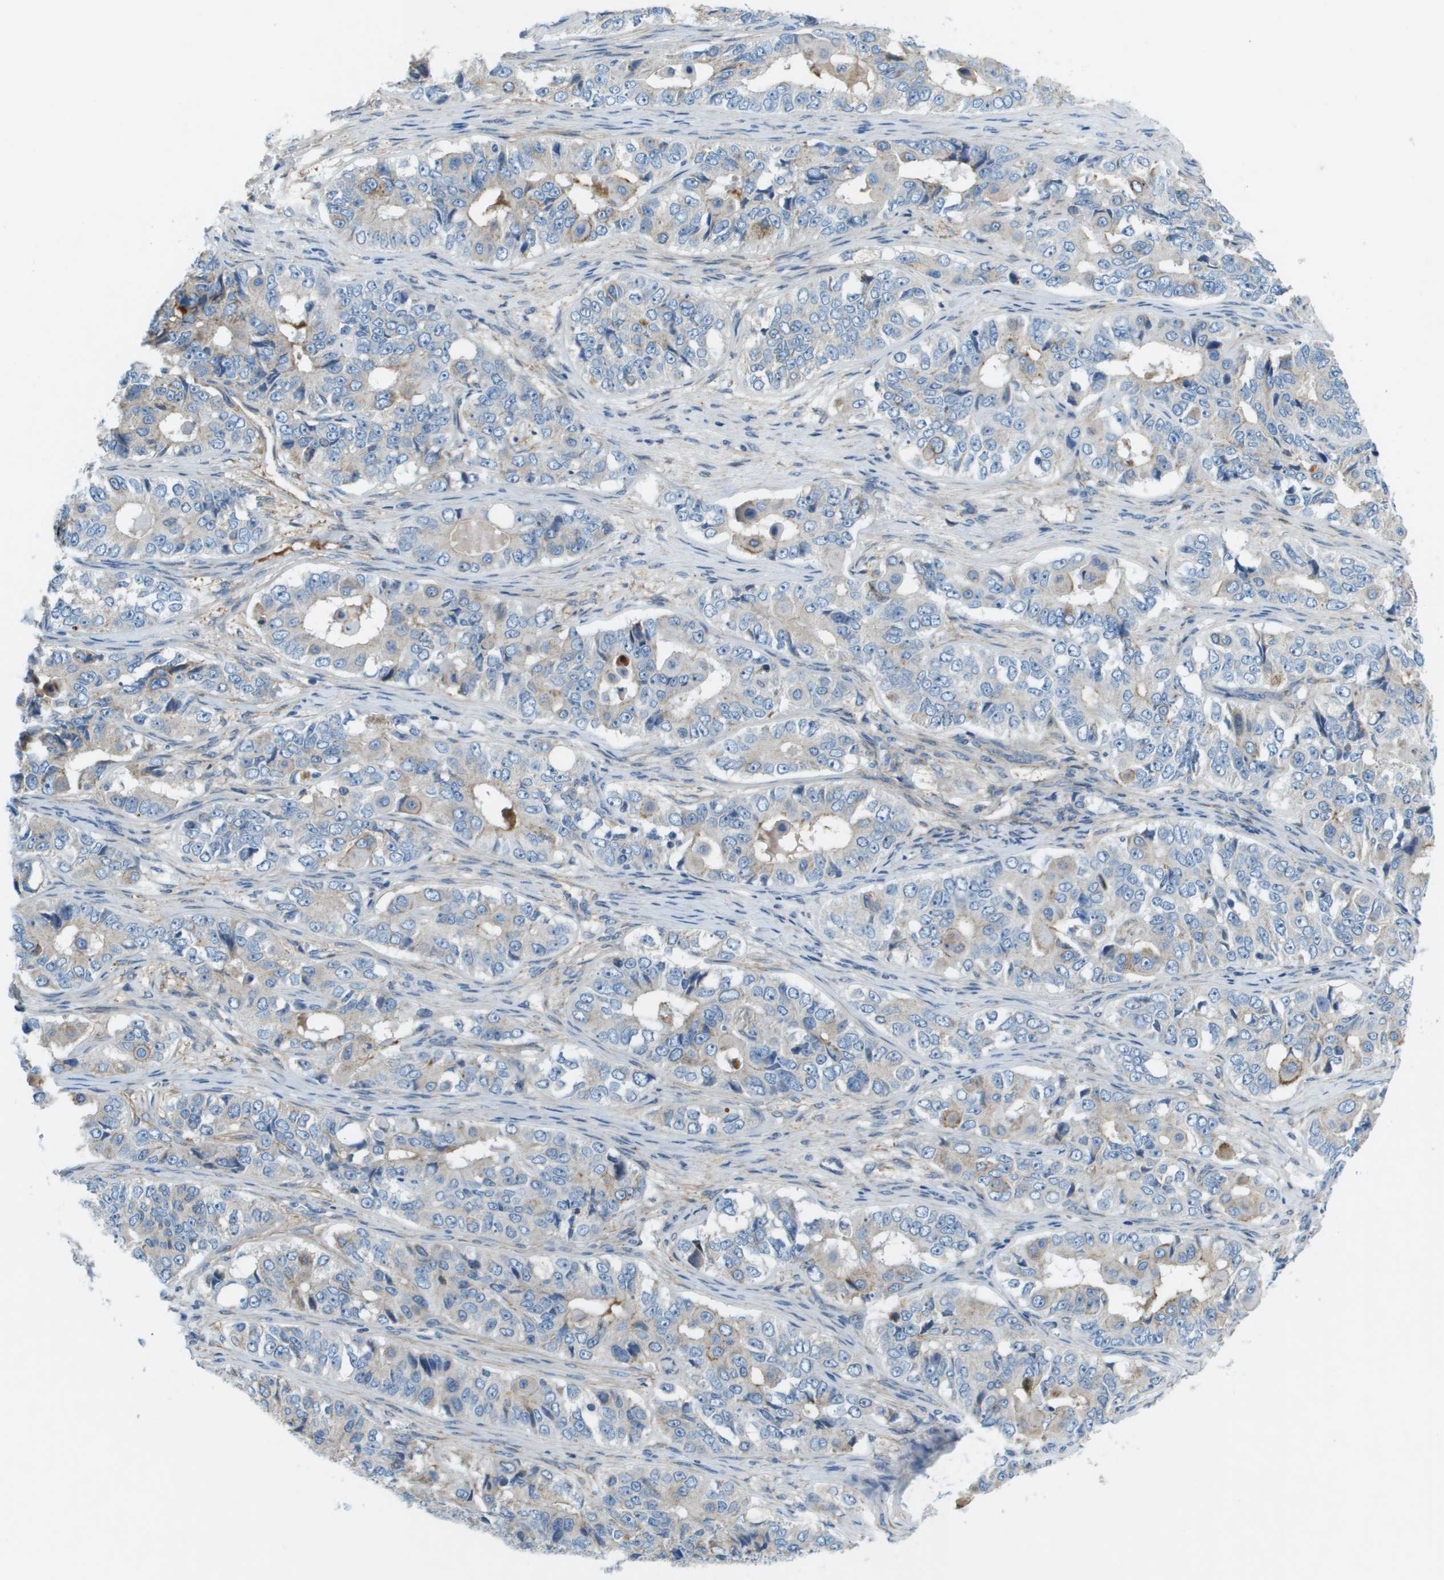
{"staining": {"intensity": "negative", "quantity": "none", "location": "none"}, "tissue": "ovarian cancer", "cell_type": "Tumor cells", "image_type": "cancer", "snomed": [{"axis": "morphology", "description": "Carcinoma, endometroid"}, {"axis": "topography", "description": "Ovary"}], "caption": "This is an immunohistochemistry image of human ovarian endometroid carcinoma. There is no positivity in tumor cells.", "gene": "SDC1", "patient": {"sex": "female", "age": 51}}